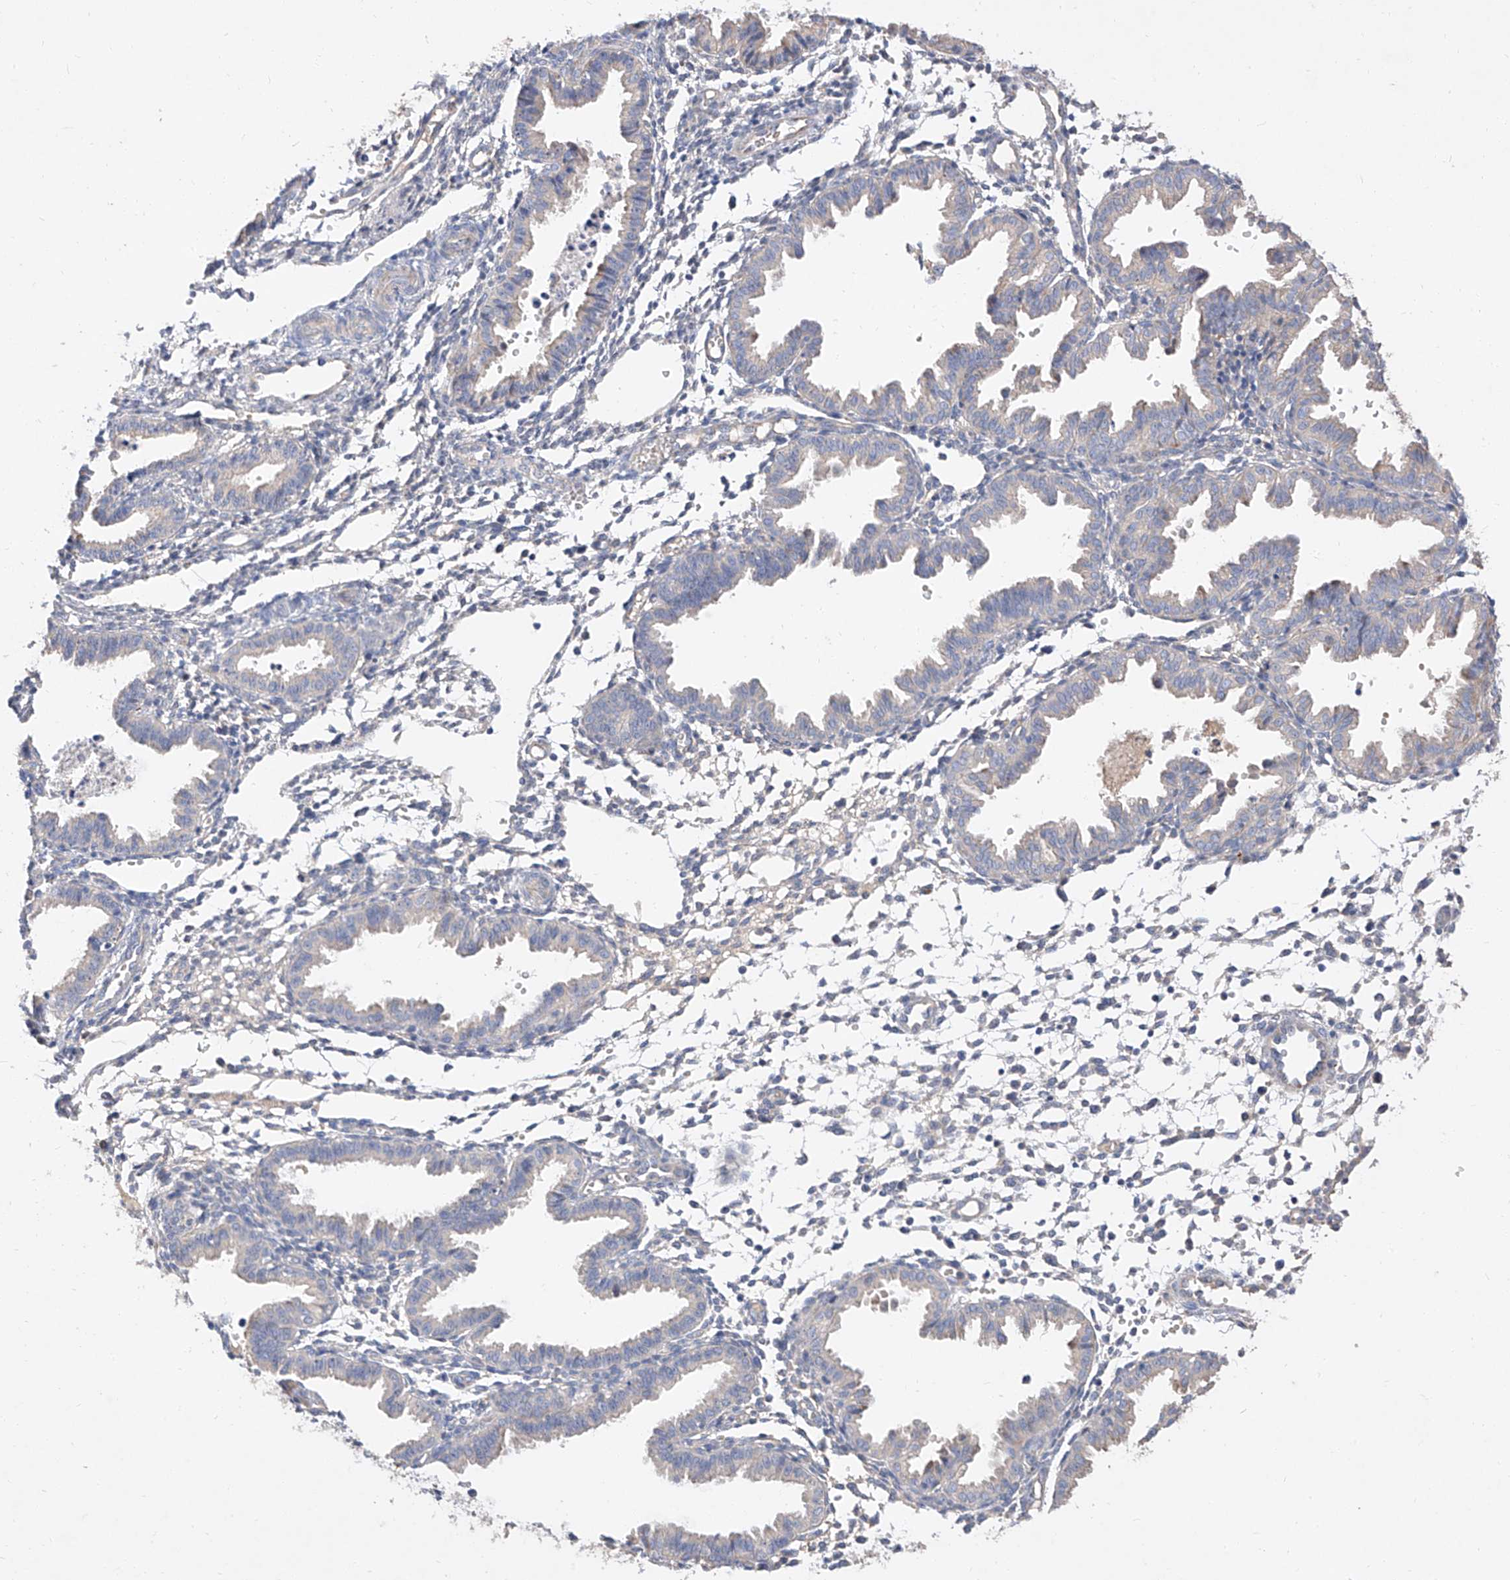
{"staining": {"intensity": "negative", "quantity": "none", "location": "none"}, "tissue": "endometrium", "cell_type": "Cells in endometrial stroma", "image_type": "normal", "snomed": [{"axis": "morphology", "description": "Normal tissue, NOS"}, {"axis": "topography", "description": "Endometrium"}], "caption": "Benign endometrium was stained to show a protein in brown. There is no significant expression in cells in endometrial stroma. Brightfield microscopy of IHC stained with DAB (brown) and hematoxylin (blue), captured at high magnification.", "gene": "DIRAS3", "patient": {"sex": "female", "age": 33}}